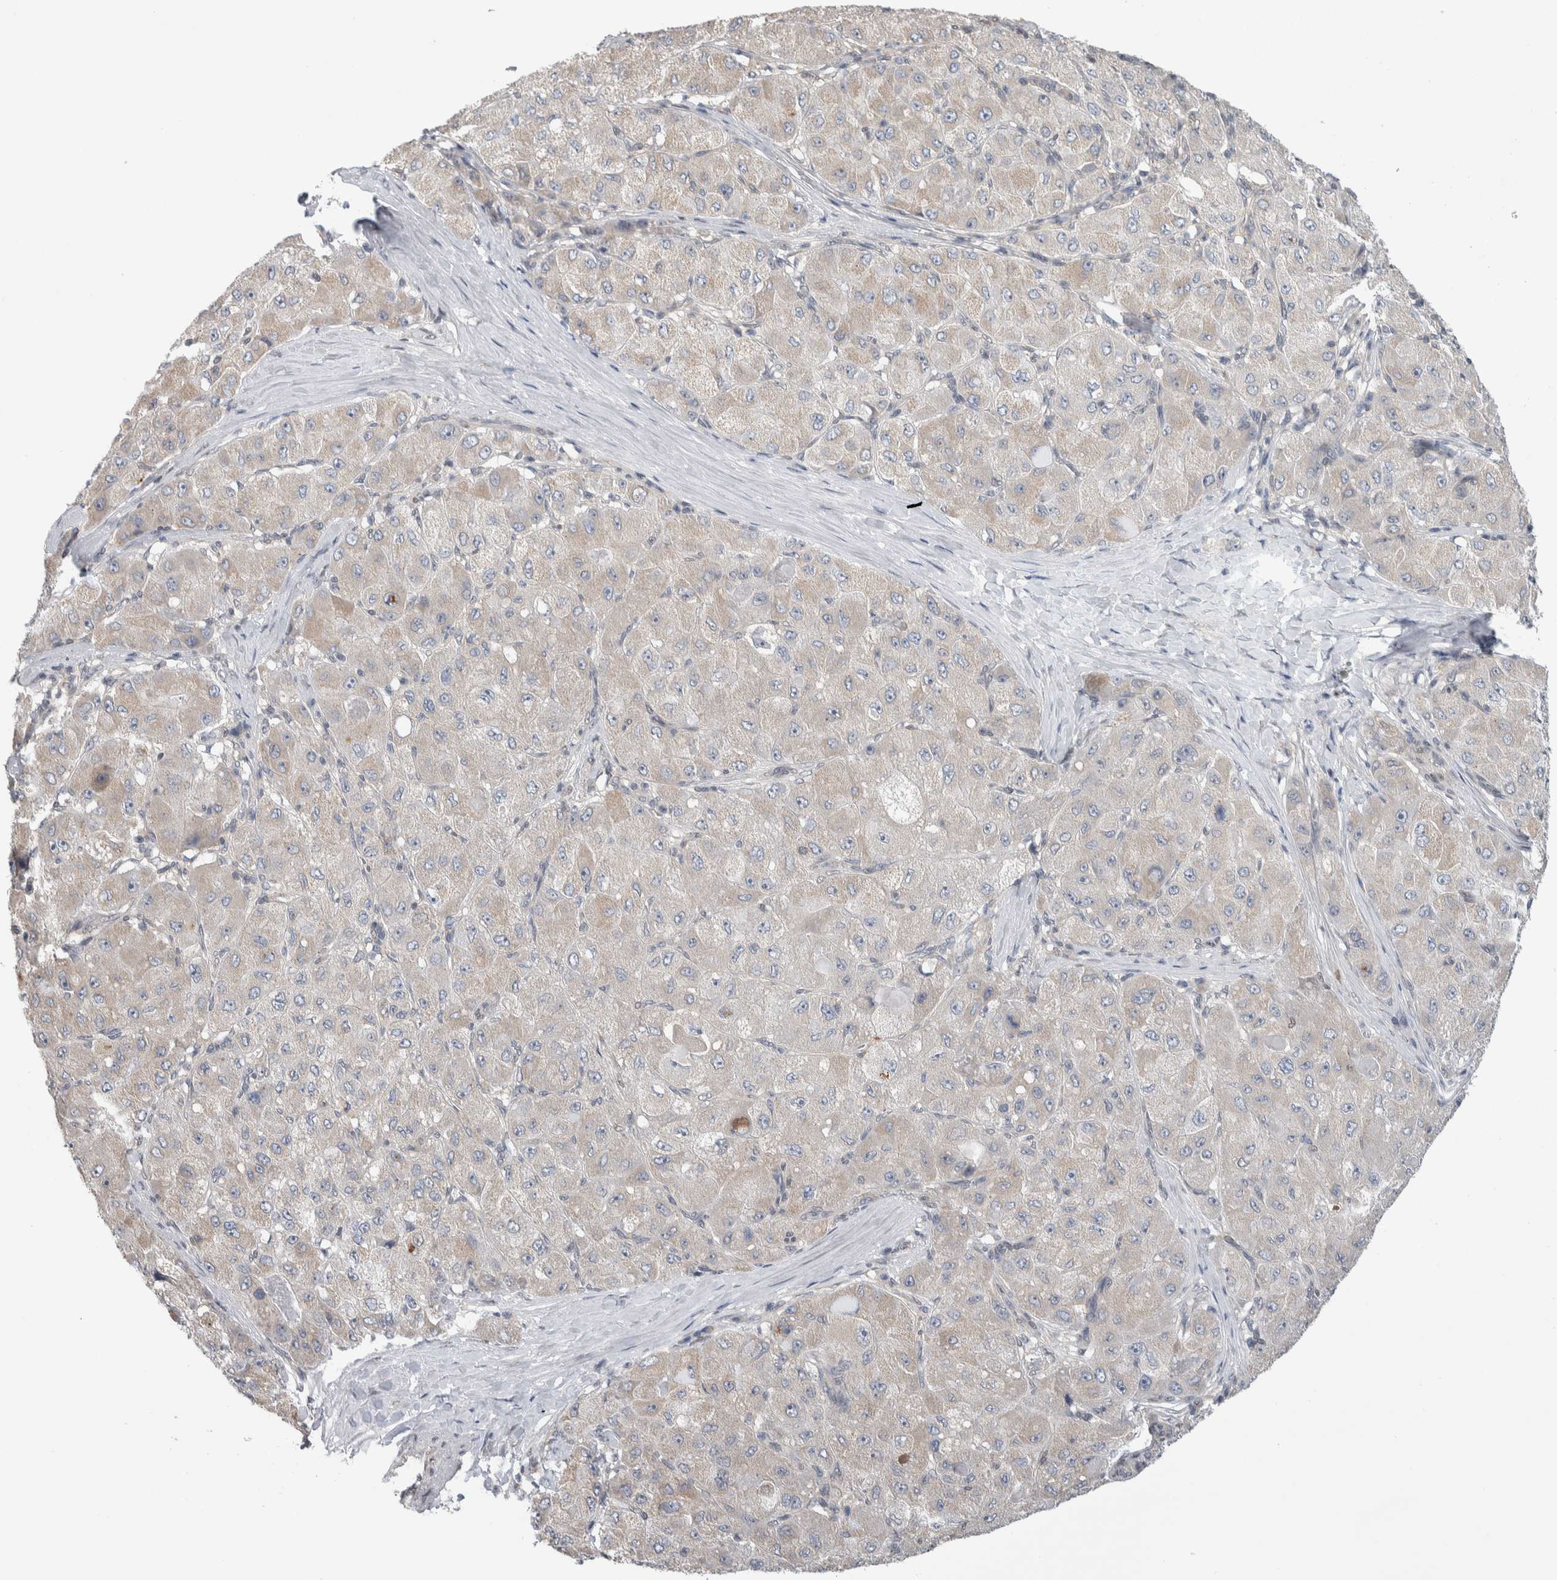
{"staining": {"intensity": "weak", "quantity": "<25%", "location": "cytoplasmic/membranous"}, "tissue": "liver cancer", "cell_type": "Tumor cells", "image_type": "cancer", "snomed": [{"axis": "morphology", "description": "Carcinoma, Hepatocellular, NOS"}, {"axis": "topography", "description": "Liver"}], "caption": "Micrograph shows no protein expression in tumor cells of liver hepatocellular carcinoma tissue.", "gene": "TAX1BP1", "patient": {"sex": "male", "age": 80}}